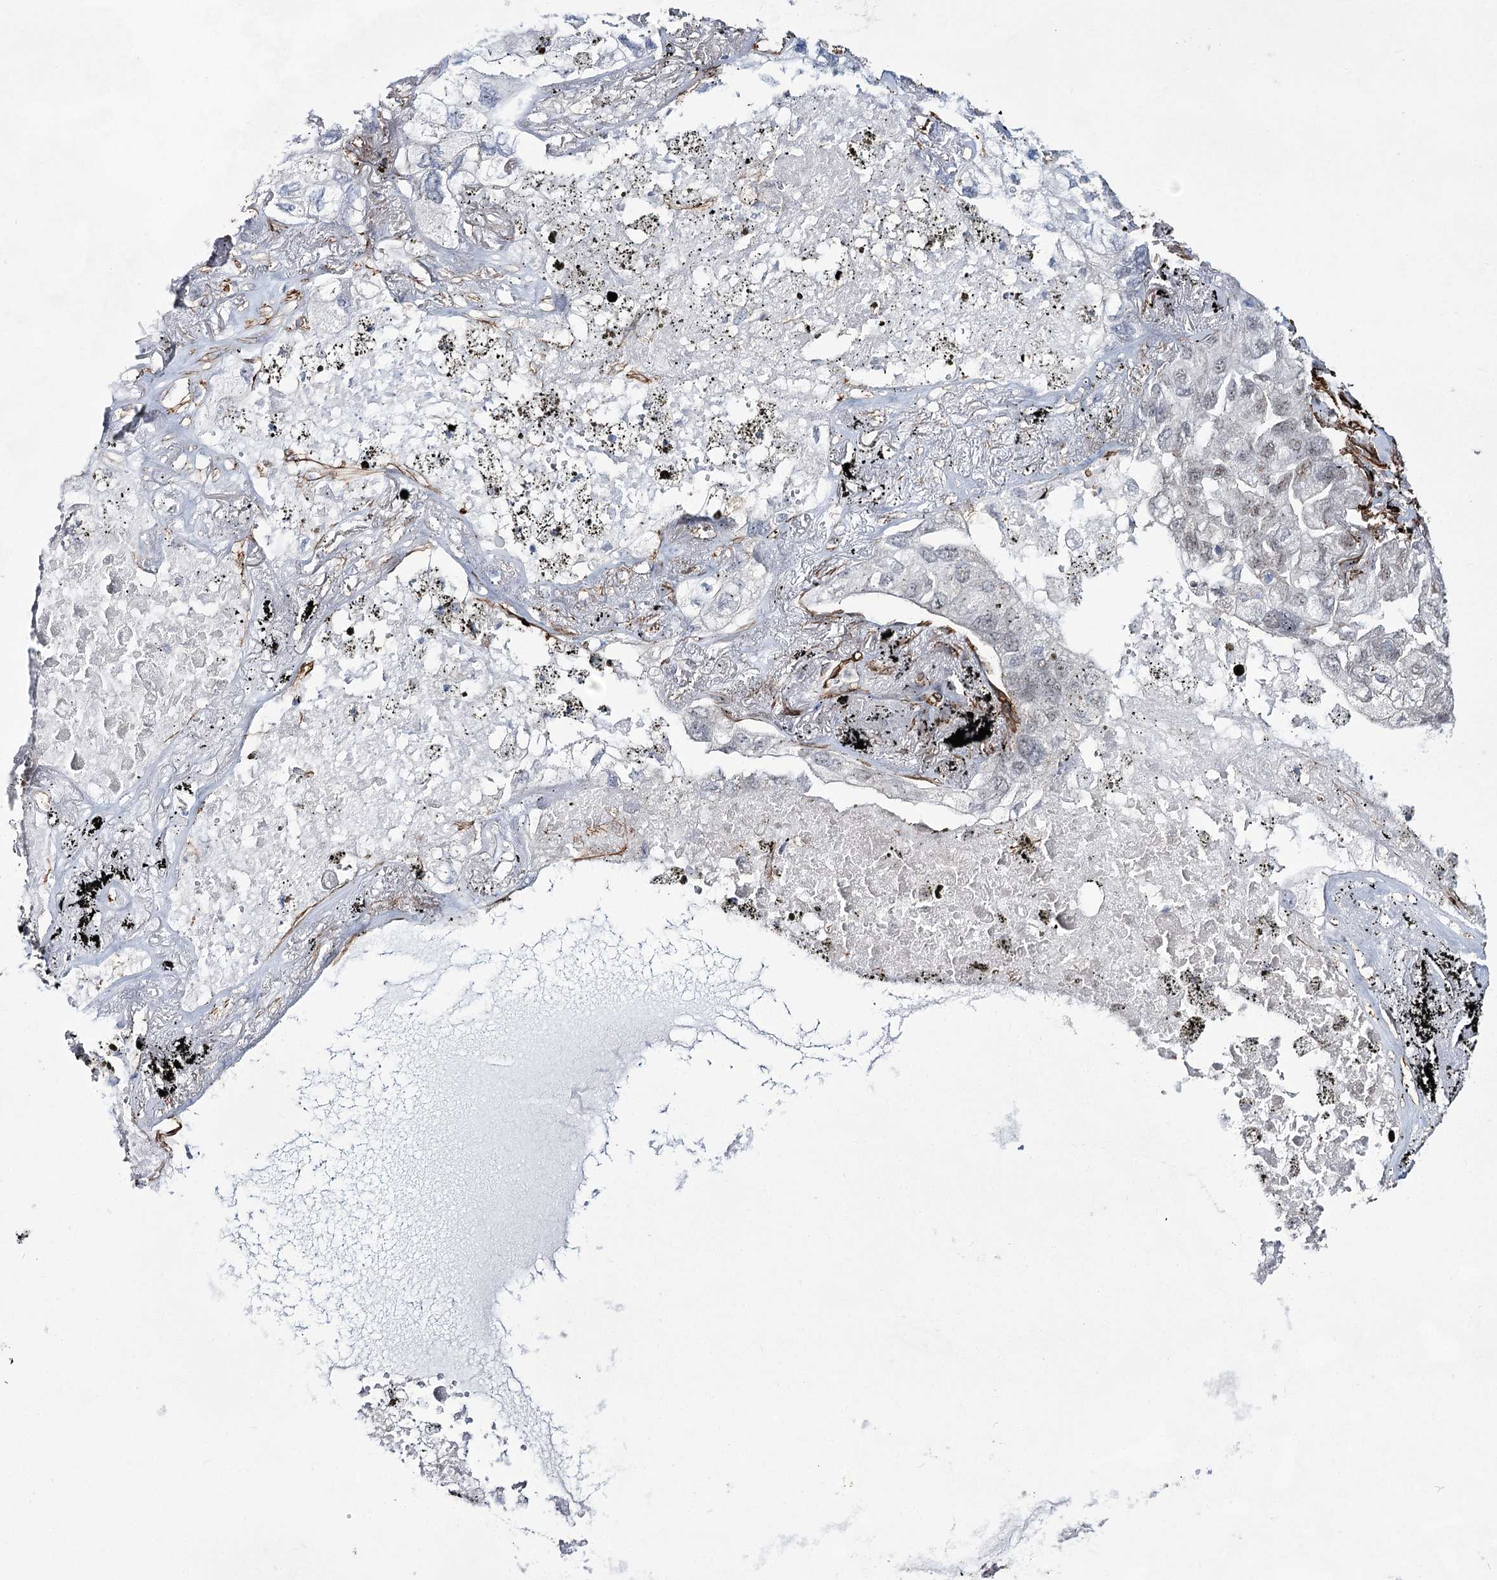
{"staining": {"intensity": "negative", "quantity": "none", "location": "none"}, "tissue": "lung cancer", "cell_type": "Tumor cells", "image_type": "cancer", "snomed": [{"axis": "morphology", "description": "Adenocarcinoma, NOS"}, {"axis": "topography", "description": "Lung"}], "caption": "Tumor cells show no significant expression in lung cancer (adenocarcinoma). The staining is performed using DAB (3,3'-diaminobenzidine) brown chromogen with nuclei counter-stained in using hematoxylin.", "gene": "CWF19L1", "patient": {"sex": "male", "age": 65}}